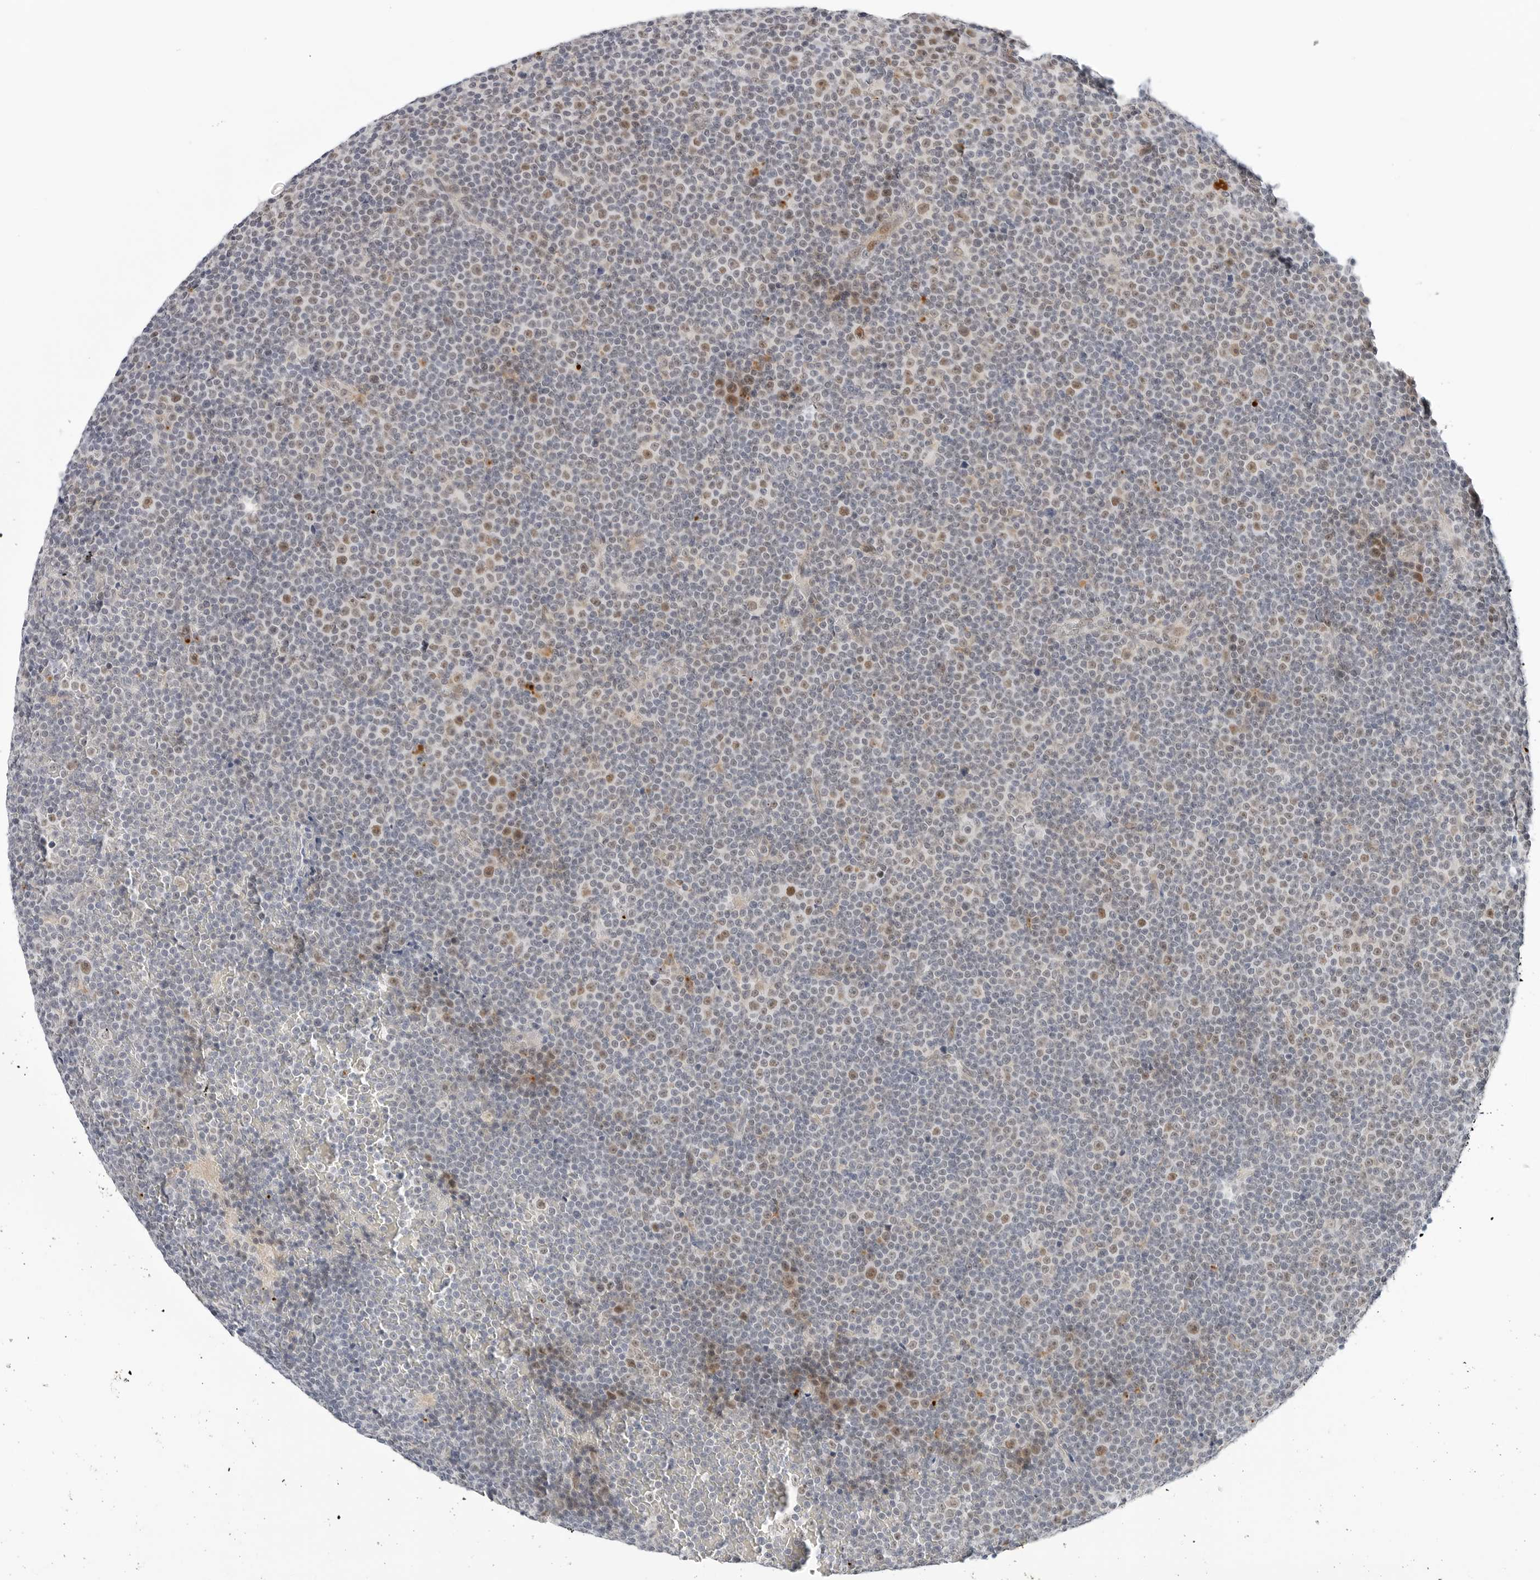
{"staining": {"intensity": "weak", "quantity": "25%-75%", "location": "nuclear"}, "tissue": "lymphoma", "cell_type": "Tumor cells", "image_type": "cancer", "snomed": [{"axis": "morphology", "description": "Malignant lymphoma, non-Hodgkin's type, Low grade"}, {"axis": "topography", "description": "Lymph node"}], "caption": "Immunohistochemistry (IHC) (DAB) staining of low-grade malignant lymphoma, non-Hodgkin's type demonstrates weak nuclear protein positivity in approximately 25%-75% of tumor cells. The protein of interest is shown in brown color, while the nuclei are stained blue.", "gene": "TSEN2", "patient": {"sex": "female", "age": 67}}